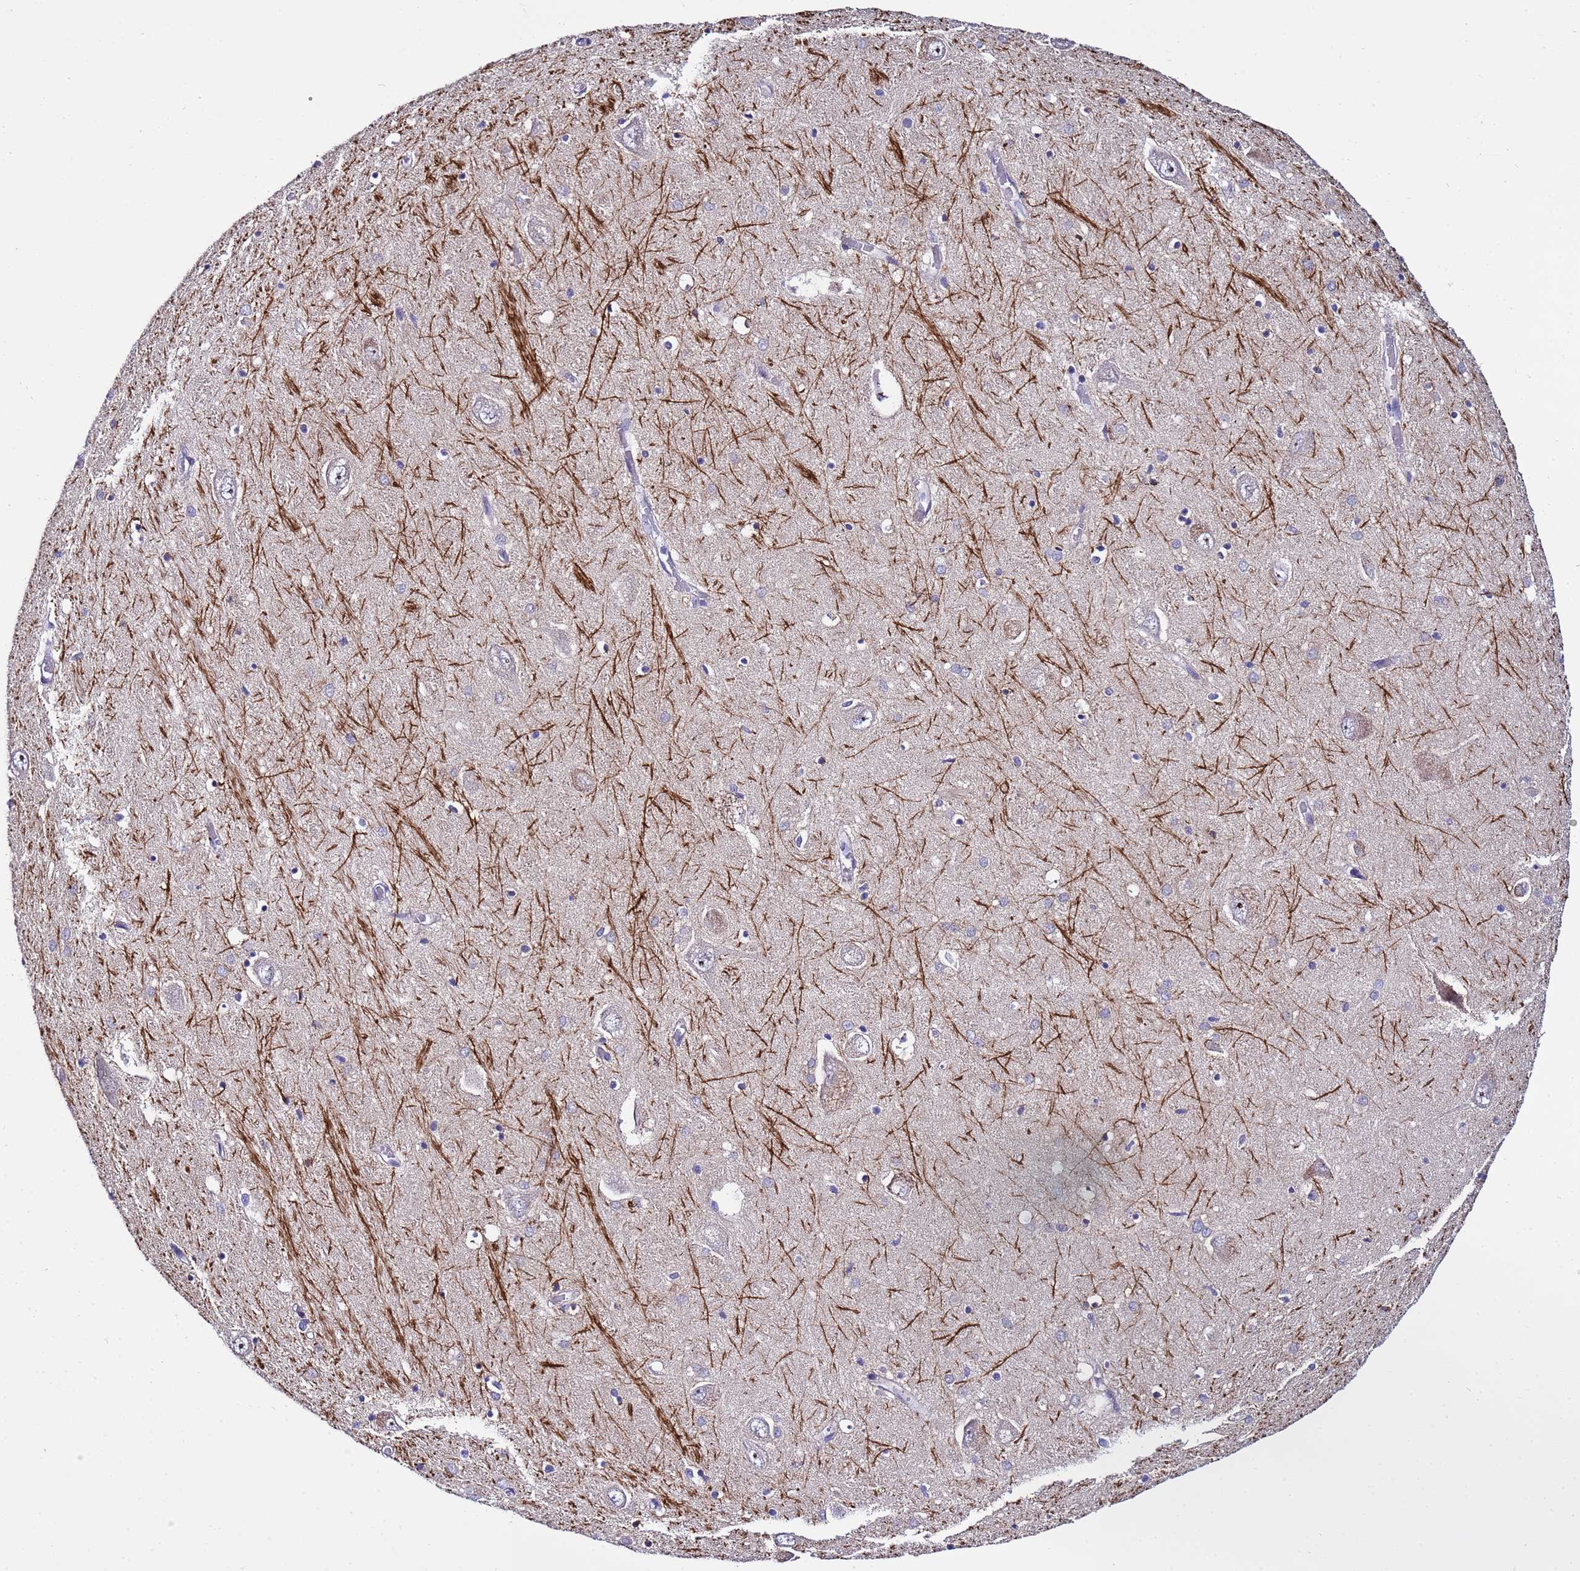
{"staining": {"intensity": "negative", "quantity": "none", "location": "none"}, "tissue": "hippocampus", "cell_type": "Glial cells", "image_type": "normal", "snomed": [{"axis": "morphology", "description": "Normal tissue, NOS"}, {"axis": "topography", "description": "Hippocampus"}], "caption": "This is an immunohistochemistry image of unremarkable hippocampus. There is no staining in glial cells.", "gene": "IGSF11", "patient": {"sex": "male", "age": 70}}